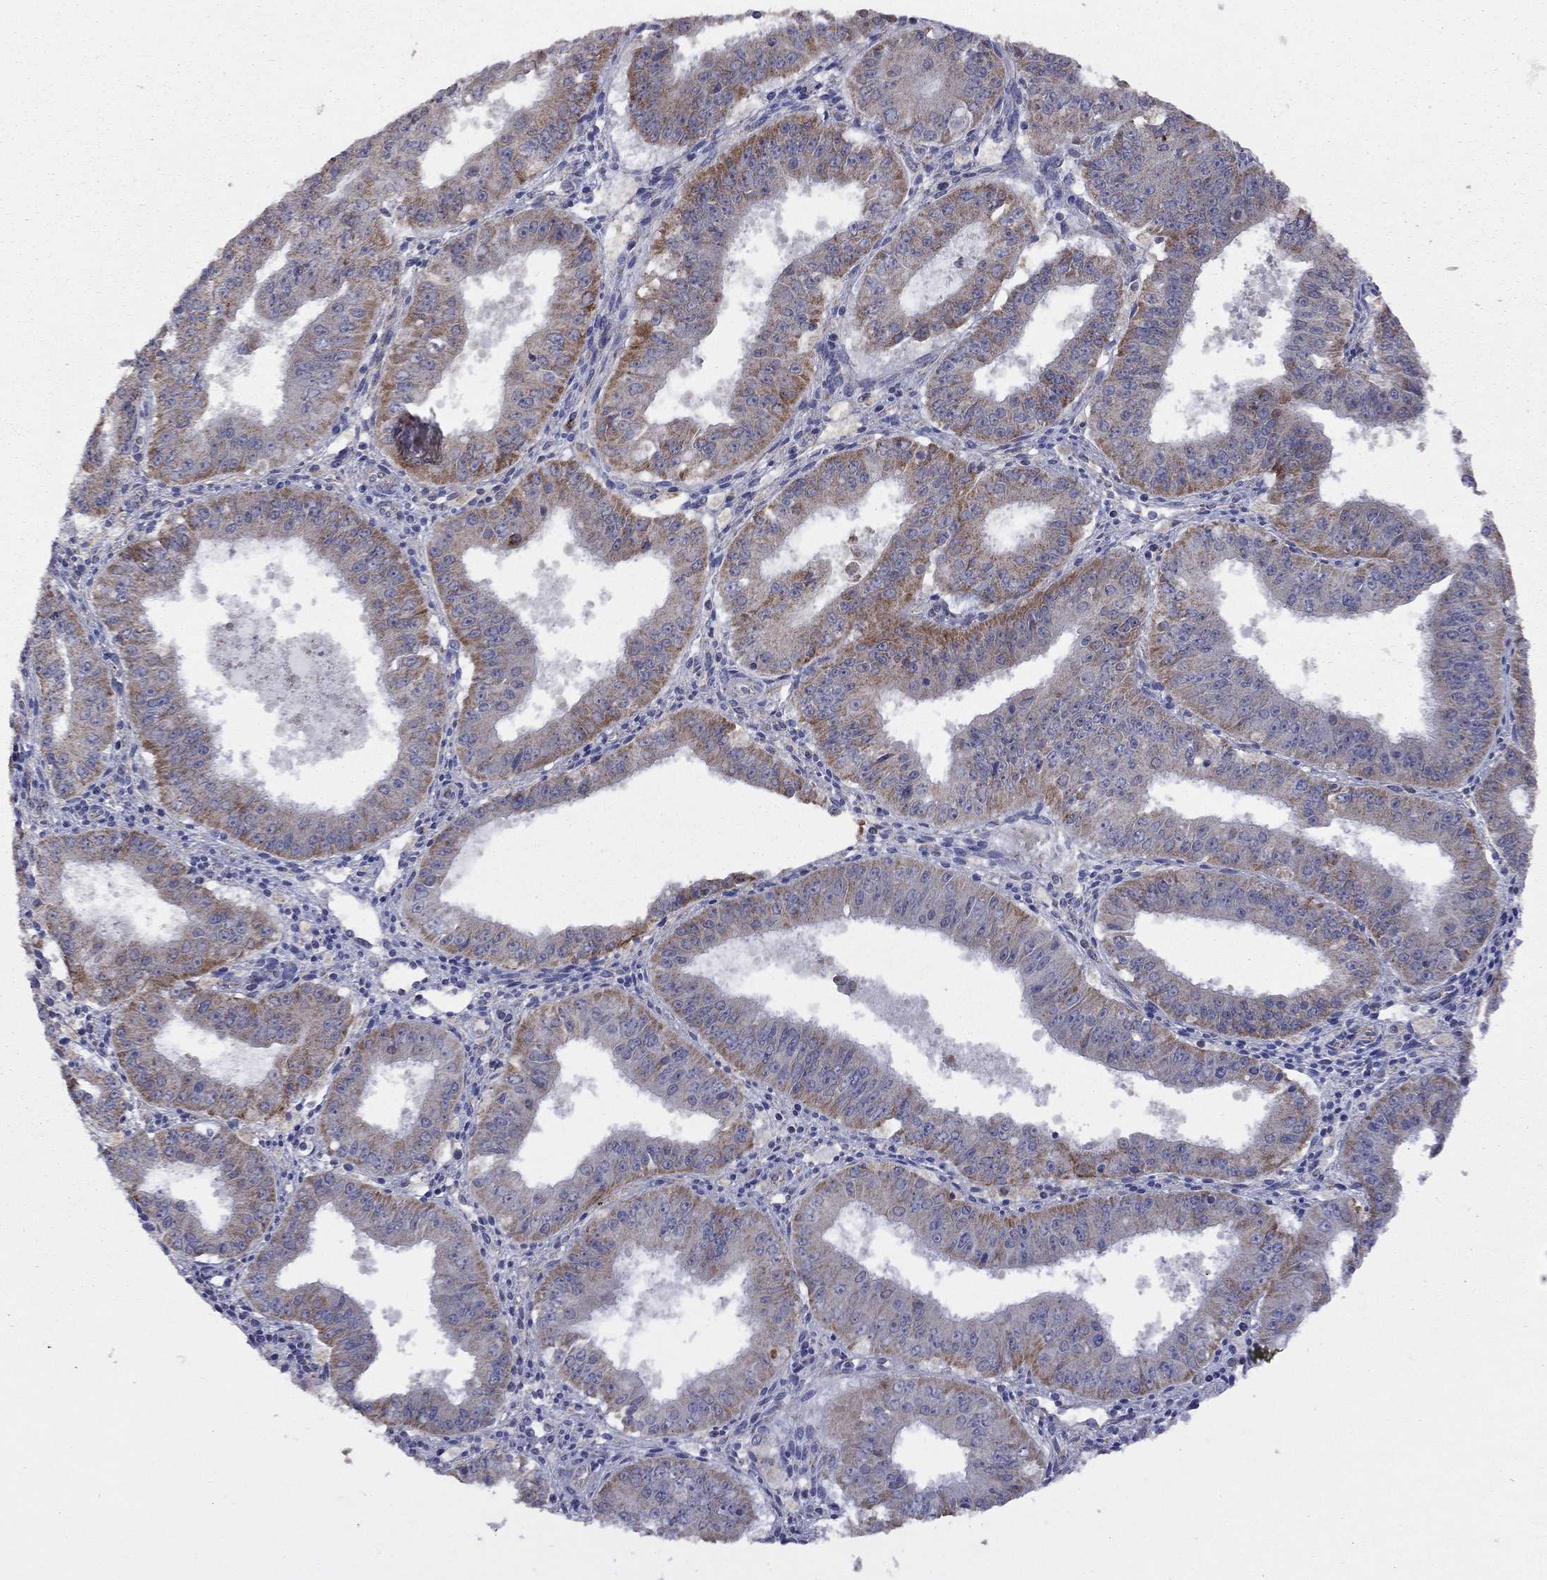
{"staining": {"intensity": "strong", "quantity": "25%-75%", "location": "cytoplasmic/membranous"}, "tissue": "ovarian cancer", "cell_type": "Tumor cells", "image_type": "cancer", "snomed": [{"axis": "morphology", "description": "Carcinoma, endometroid"}, {"axis": "topography", "description": "Ovary"}], "caption": "A photomicrograph showing strong cytoplasmic/membranous staining in approximately 25%-75% of tumor cells in endometroid carcinoma (ovarian), as visualized by brown immunohistochemical staining.", "gene": "NDUFB1", "patient": {"sex": "female", "age": 42}}